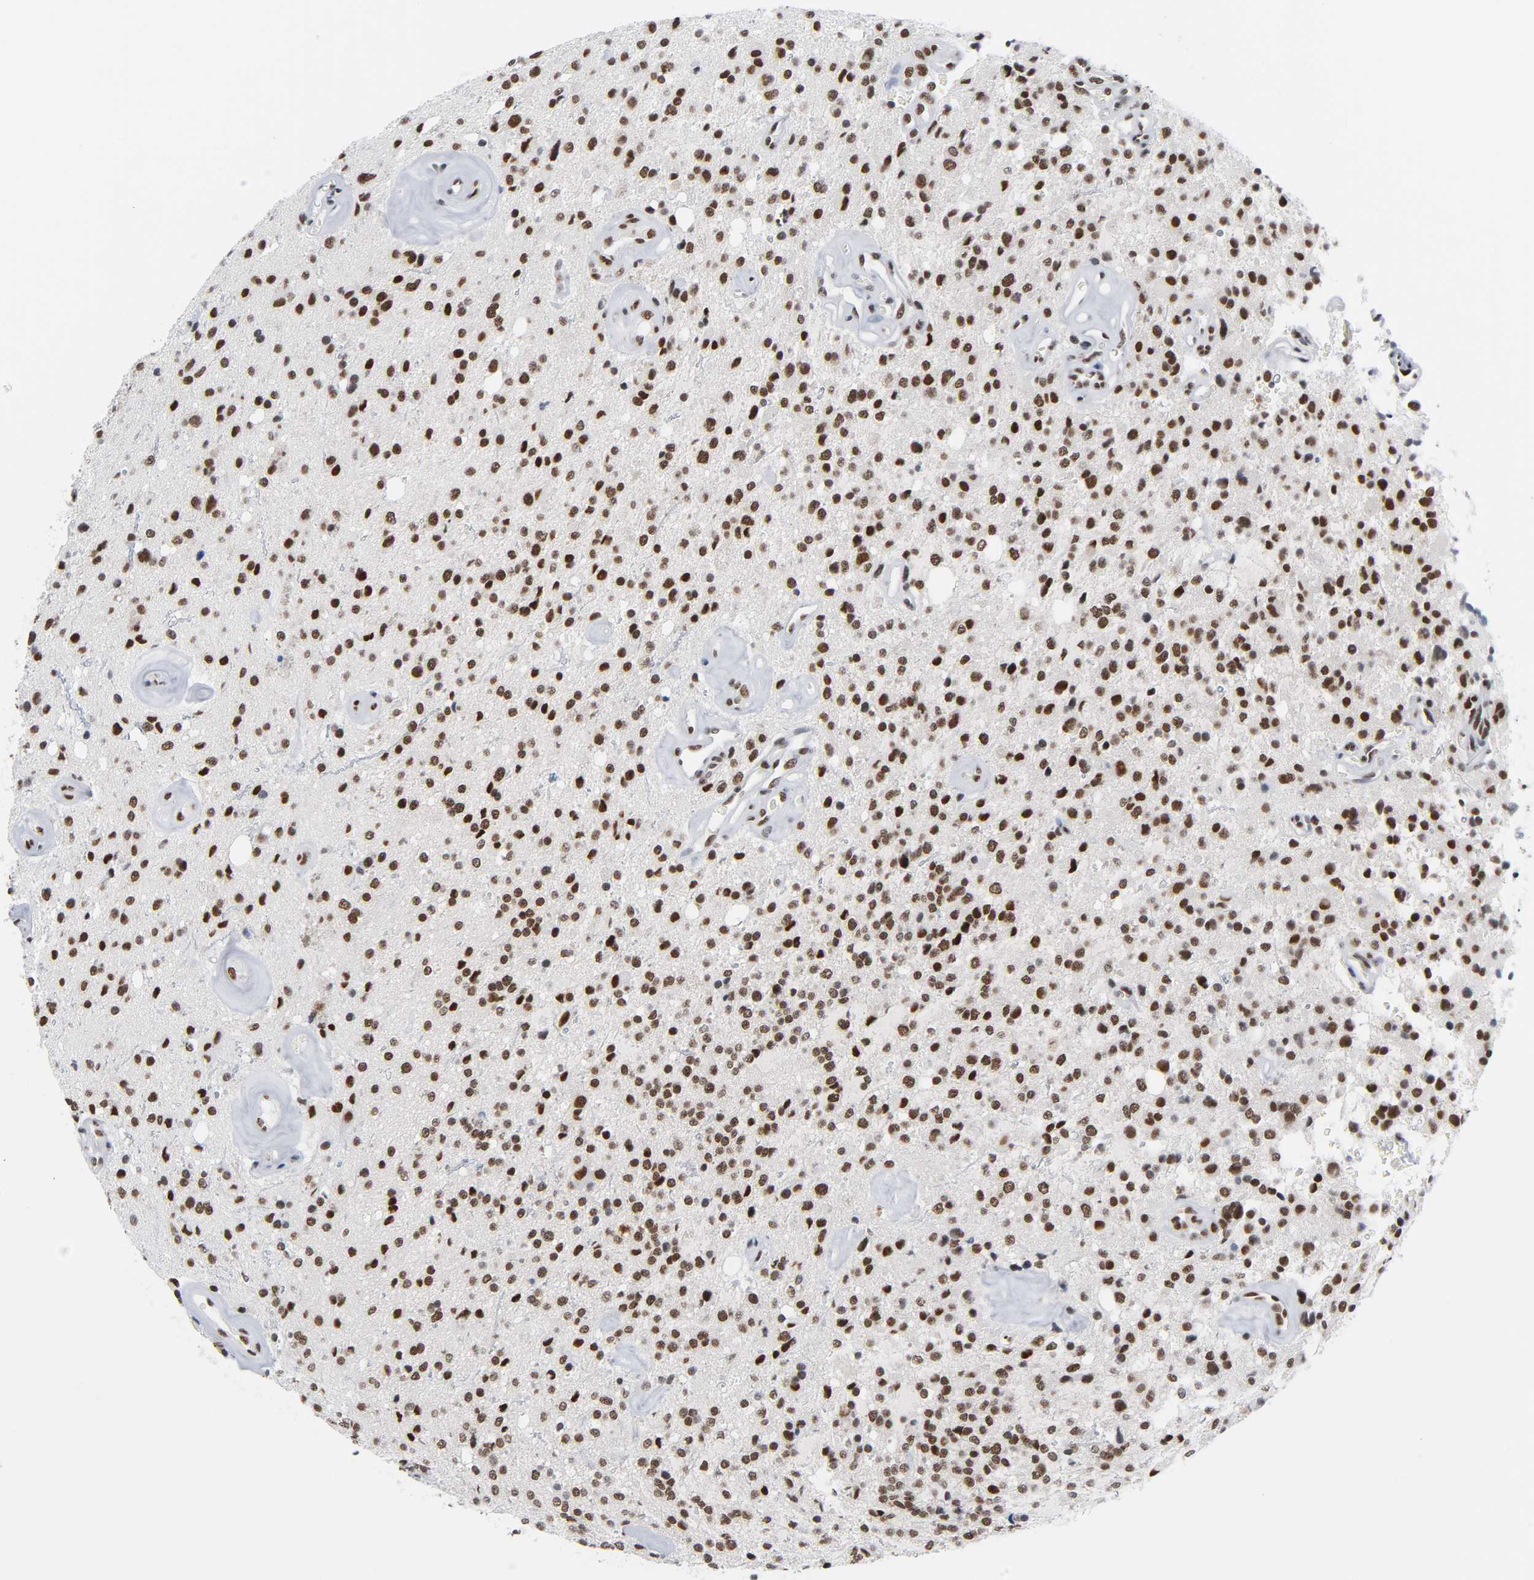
{"staining": {"intensity": "strong", "quantity": ">75%", "location": "nuclear"}, "tissue": "glioma", "cell_type": "Tumor cells", "image_type": "cancer", "snomed": [{"axis": "morphology", "description": "Glioma, malignant, High grade"}, {"axis": "topography", "description": "Brain"}], "caption": "Protein staining shows strong nuclear expression in approximately >75% of tumor cells in high-grade glioma (malignant). (Stains: DAB in brown, nuclei in blue, Microscopy: brightfield microscopy at high magnification).", "gene": "CSTF2", "patient": {"sex": "male", "age": 47}}